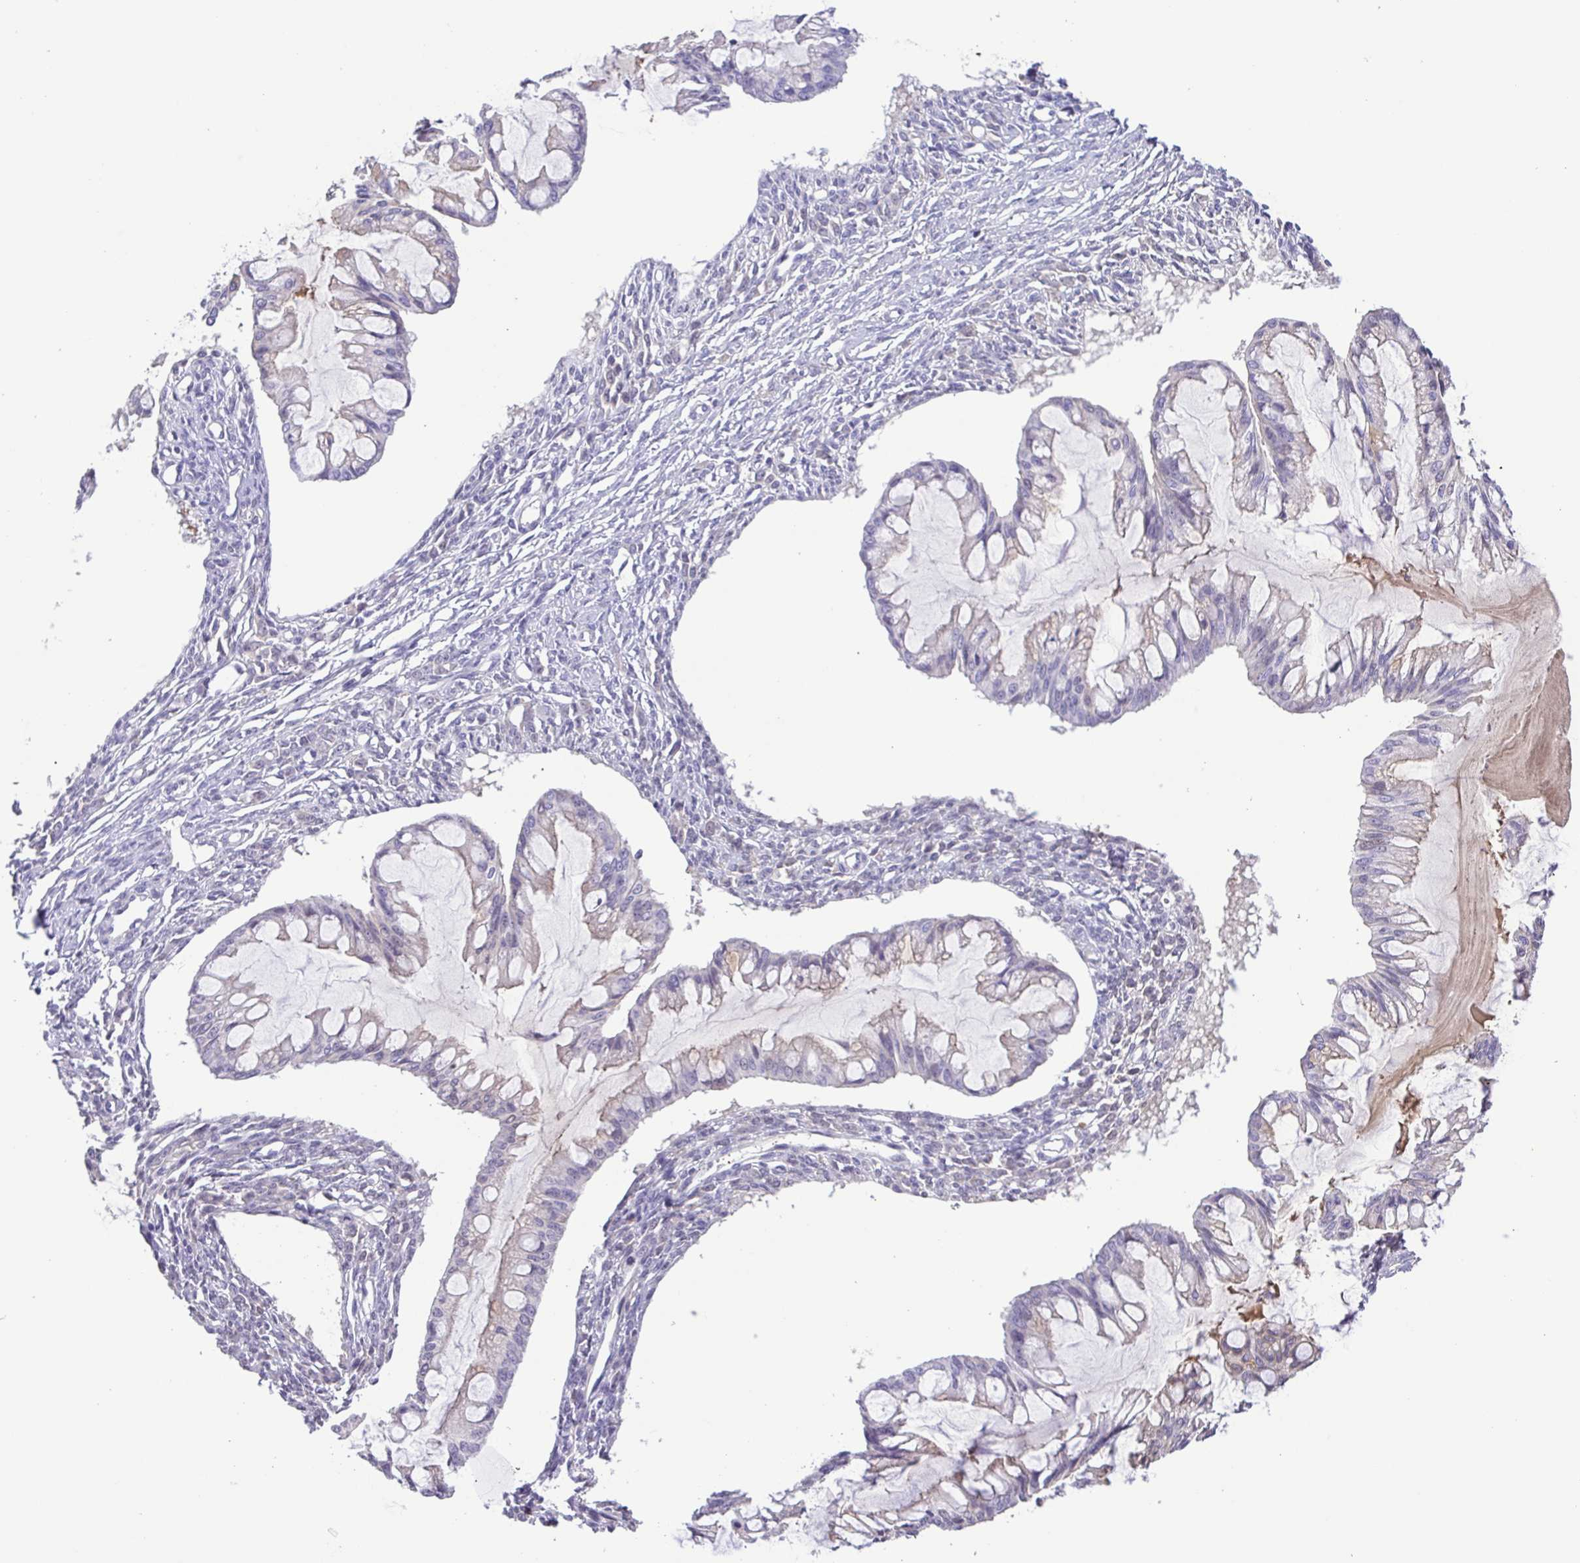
{"staining": {"intensity": "weak", "quantity": "<25%", "location": "cytoplasmic/membranous"}, "tissue": "ovarian cancer", "cell_type": "Tumor cells", "image_type": "cancer", "snomed": [{"axis": "morphology", "description": "Cystadenocarcinoma, mucinous, NOS"}, {"axis": "topography", "description": "Ovary"}], "caption": "This is an IHC photomicrograph of human mucinous cystadenocarcinoma (ovarian). There is no expression in tumor cells.", "gene": "IGFL1", "patient": {"sex": "female", "age": 73}}